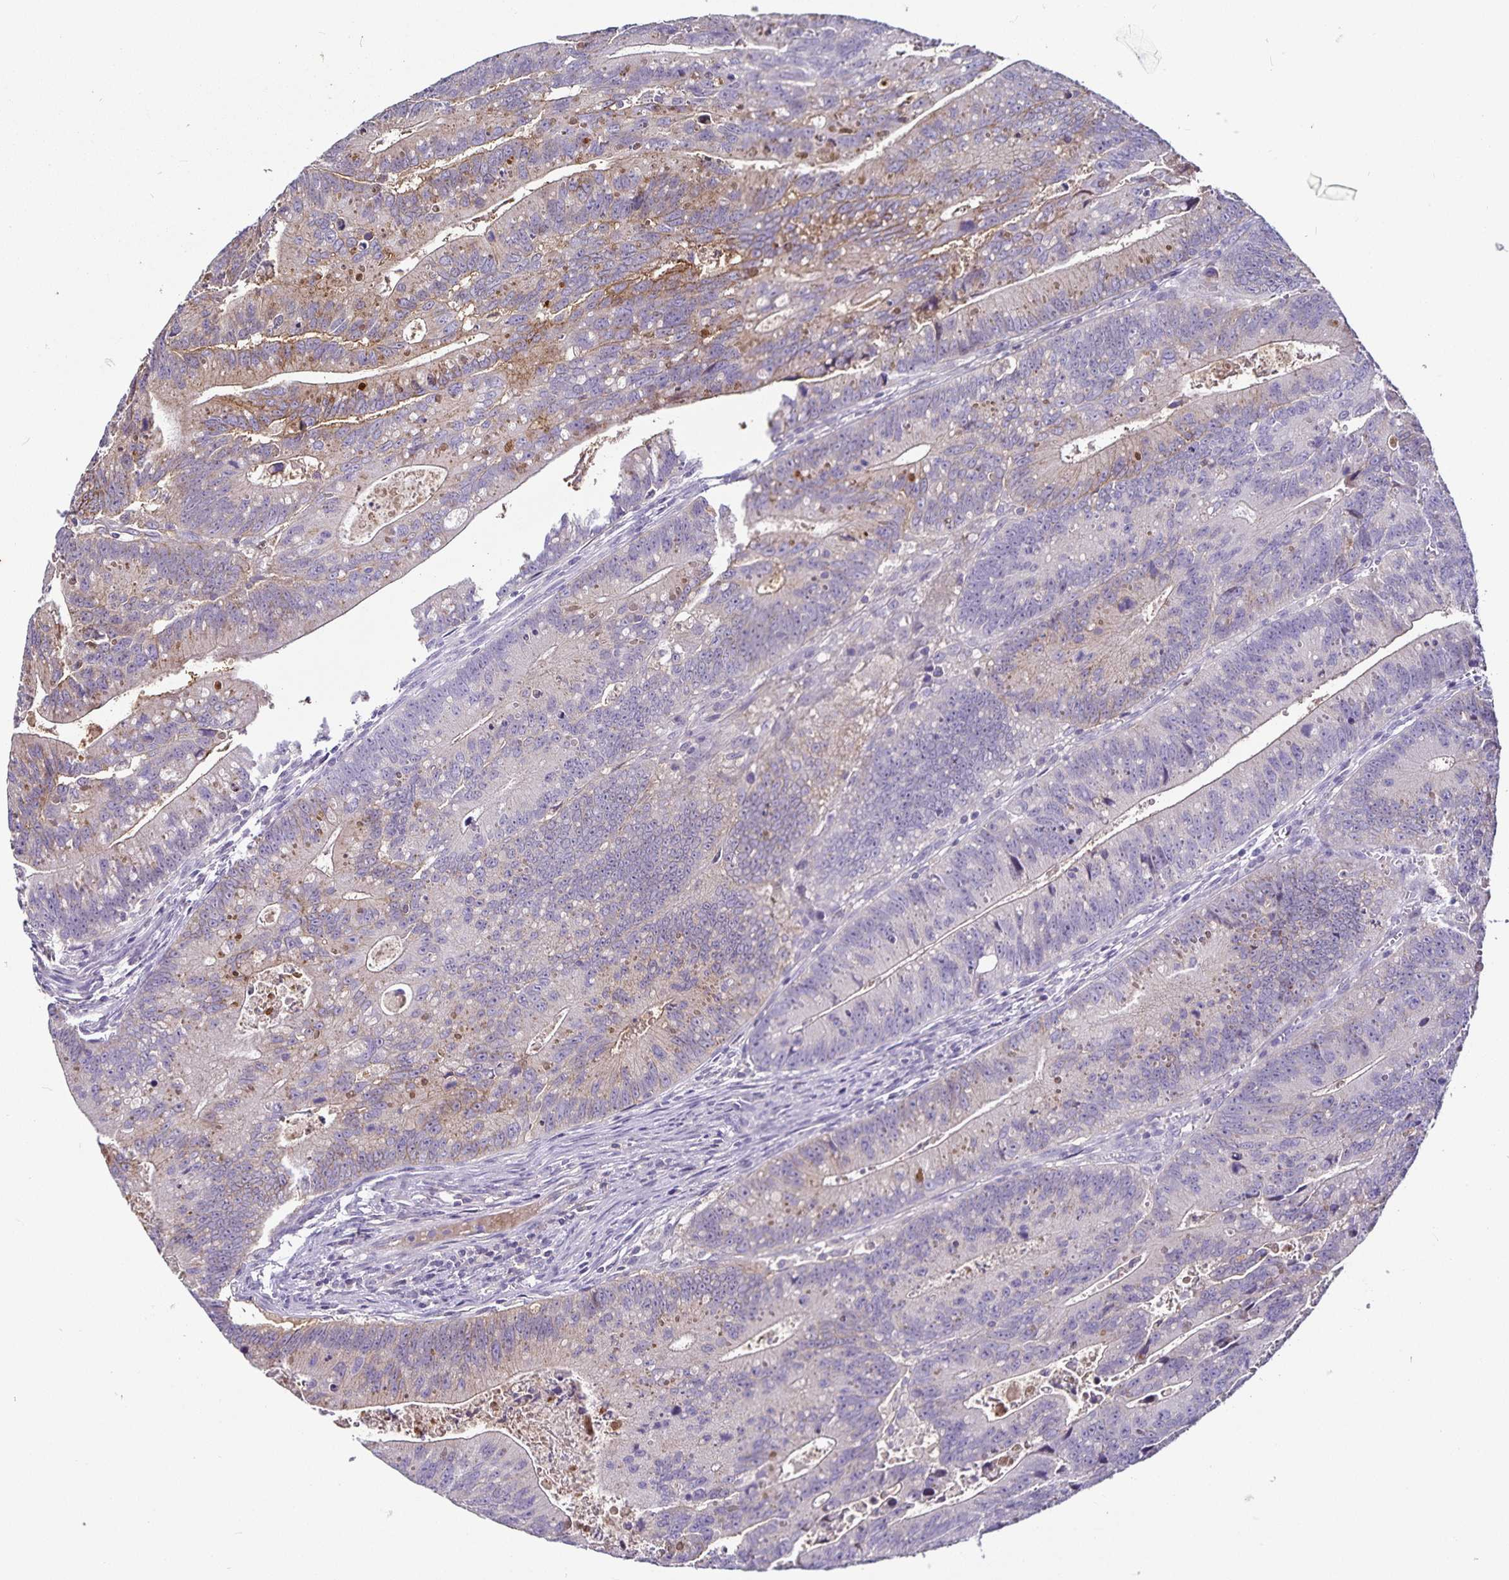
{"staining": {"intensity": "weak", "quantity": "<25%", "location": "cytoplasmic/membranous"}, "tissue": "colorectal cancer", "cell_type": "Tumor cells", "image_type": "cancer", "snomed": [{"axis": "morphology", "description": "Adenocarcinoma, NOS"}, {"axis": "topography", "description": "Rectum"}], "caption": "Tumor cells show no significant protein positivity in colorectal cancer.", "gene": "CA12", "patient": {"sex": "female", "age": 81}}